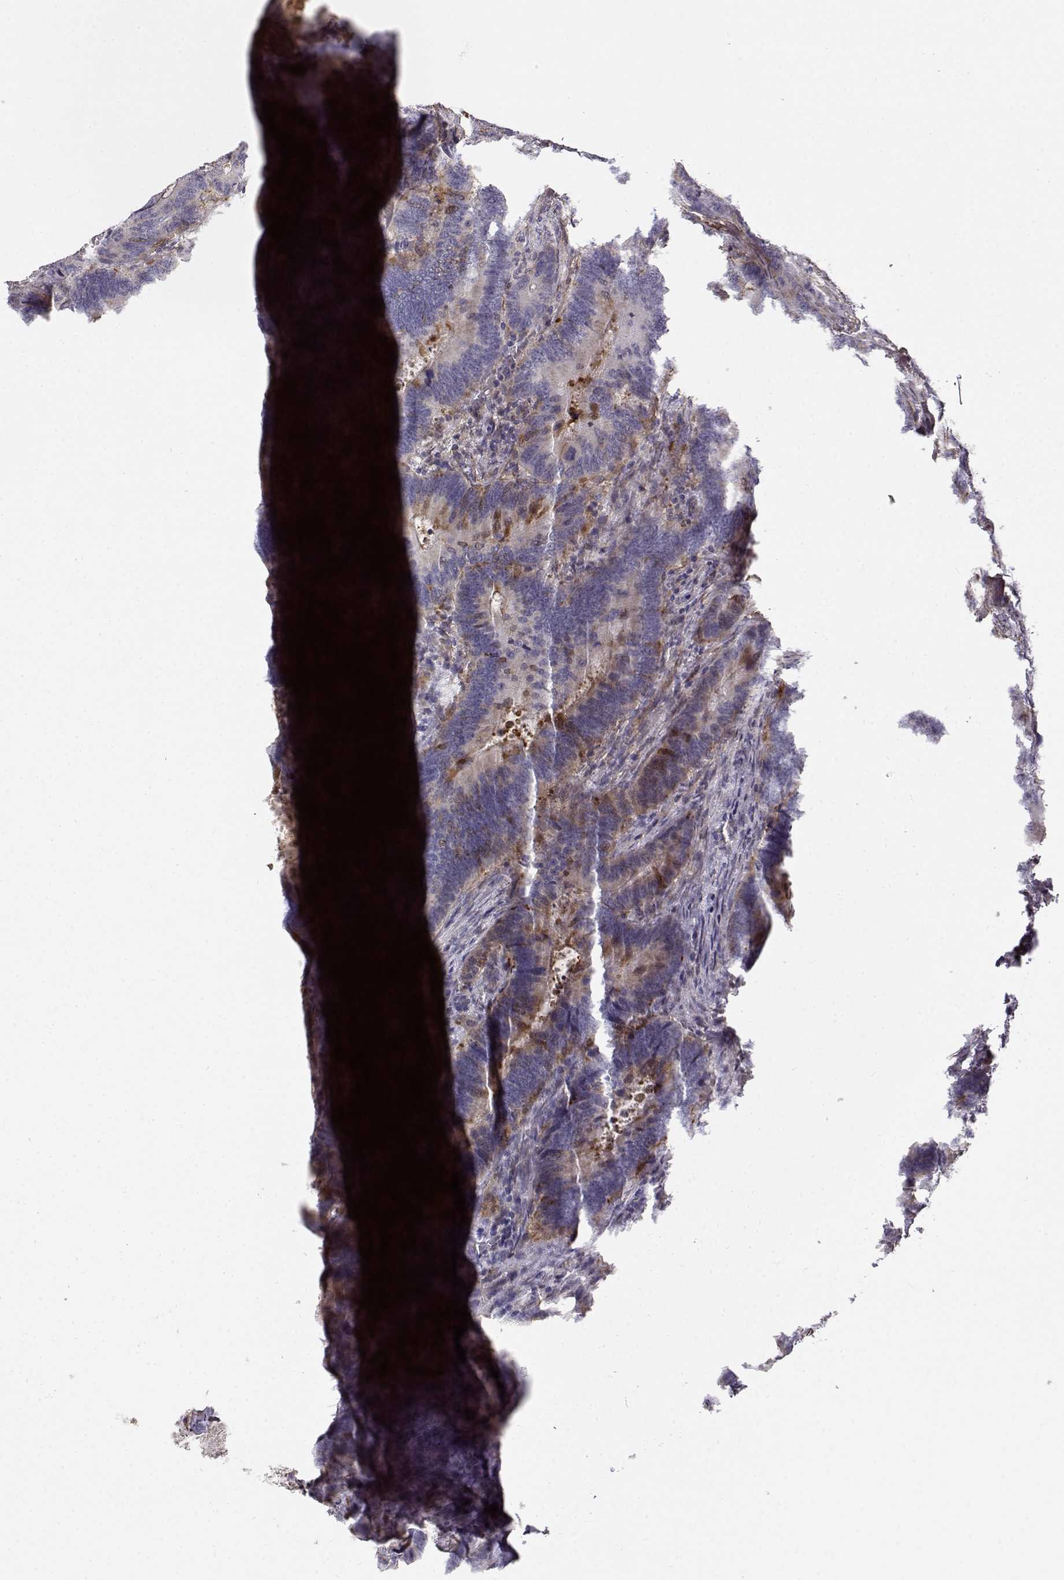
{"staining": {"intensity": "moderate", "quantity": "<25%", "location": "cytoplasmic/membranous"}, "tissue": "colorectal cancer", "cell_type": "Tumor cells", "image_type": "cancer", "snomed": [{"axis": "morphology", "description": "Adenocarcinoma, NOS"}, {"axis": "topography", "description": "Colon"}], "caption": "Immunohistochemical staining of colorectal cancer demonstrates low levels of moderate cytoplasmic/membranous protein positivity in approximately <25% of tumor cells. (DAB IHC with brightfield microscopy, high magnification).", "gene": "RGS9BP", "patient": {"sex": "female", "age": 82}}